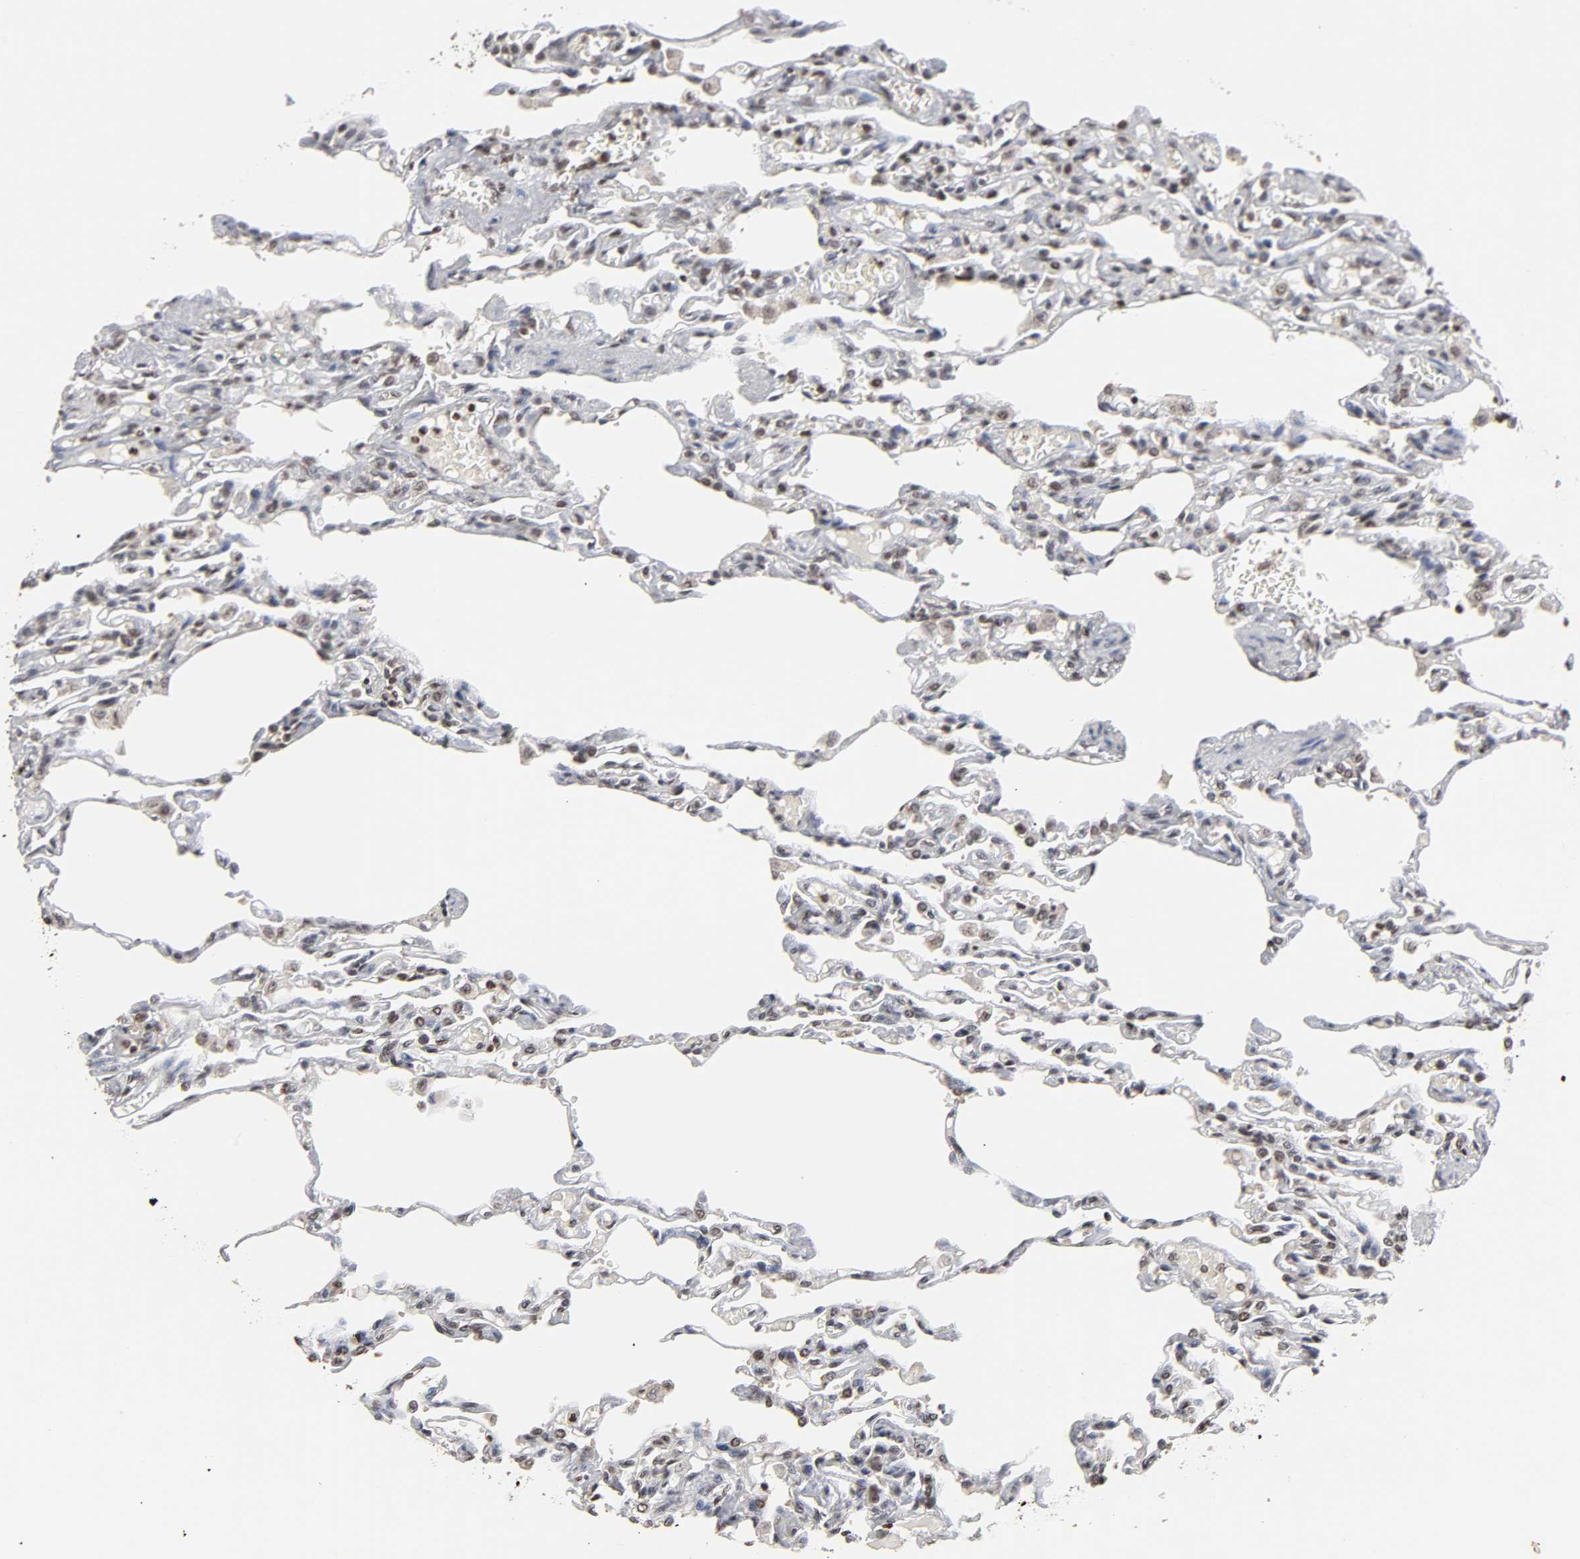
{"staining": {"intensity": "moderate", "quantity": ">75%", "location": "nuclear"}, "tissue": "lung", "cell_type": "Alveolar cells", "image_type": "normal", "snomed": [{"axis": "morphology", "description": "Normal tissue, NOS"}, {"axis": "topography", "description": "Lung"}], "caption": "Immunohistochemical staining of benign human lung exhibits medium levels of moderate nuclear staining in about >75% of alveolar cells. (brown staining indicates protein expression, while blue staining denotes nuclei).", "gene": "ZNF473", "patient": {"sex": "male", "age": 21}}